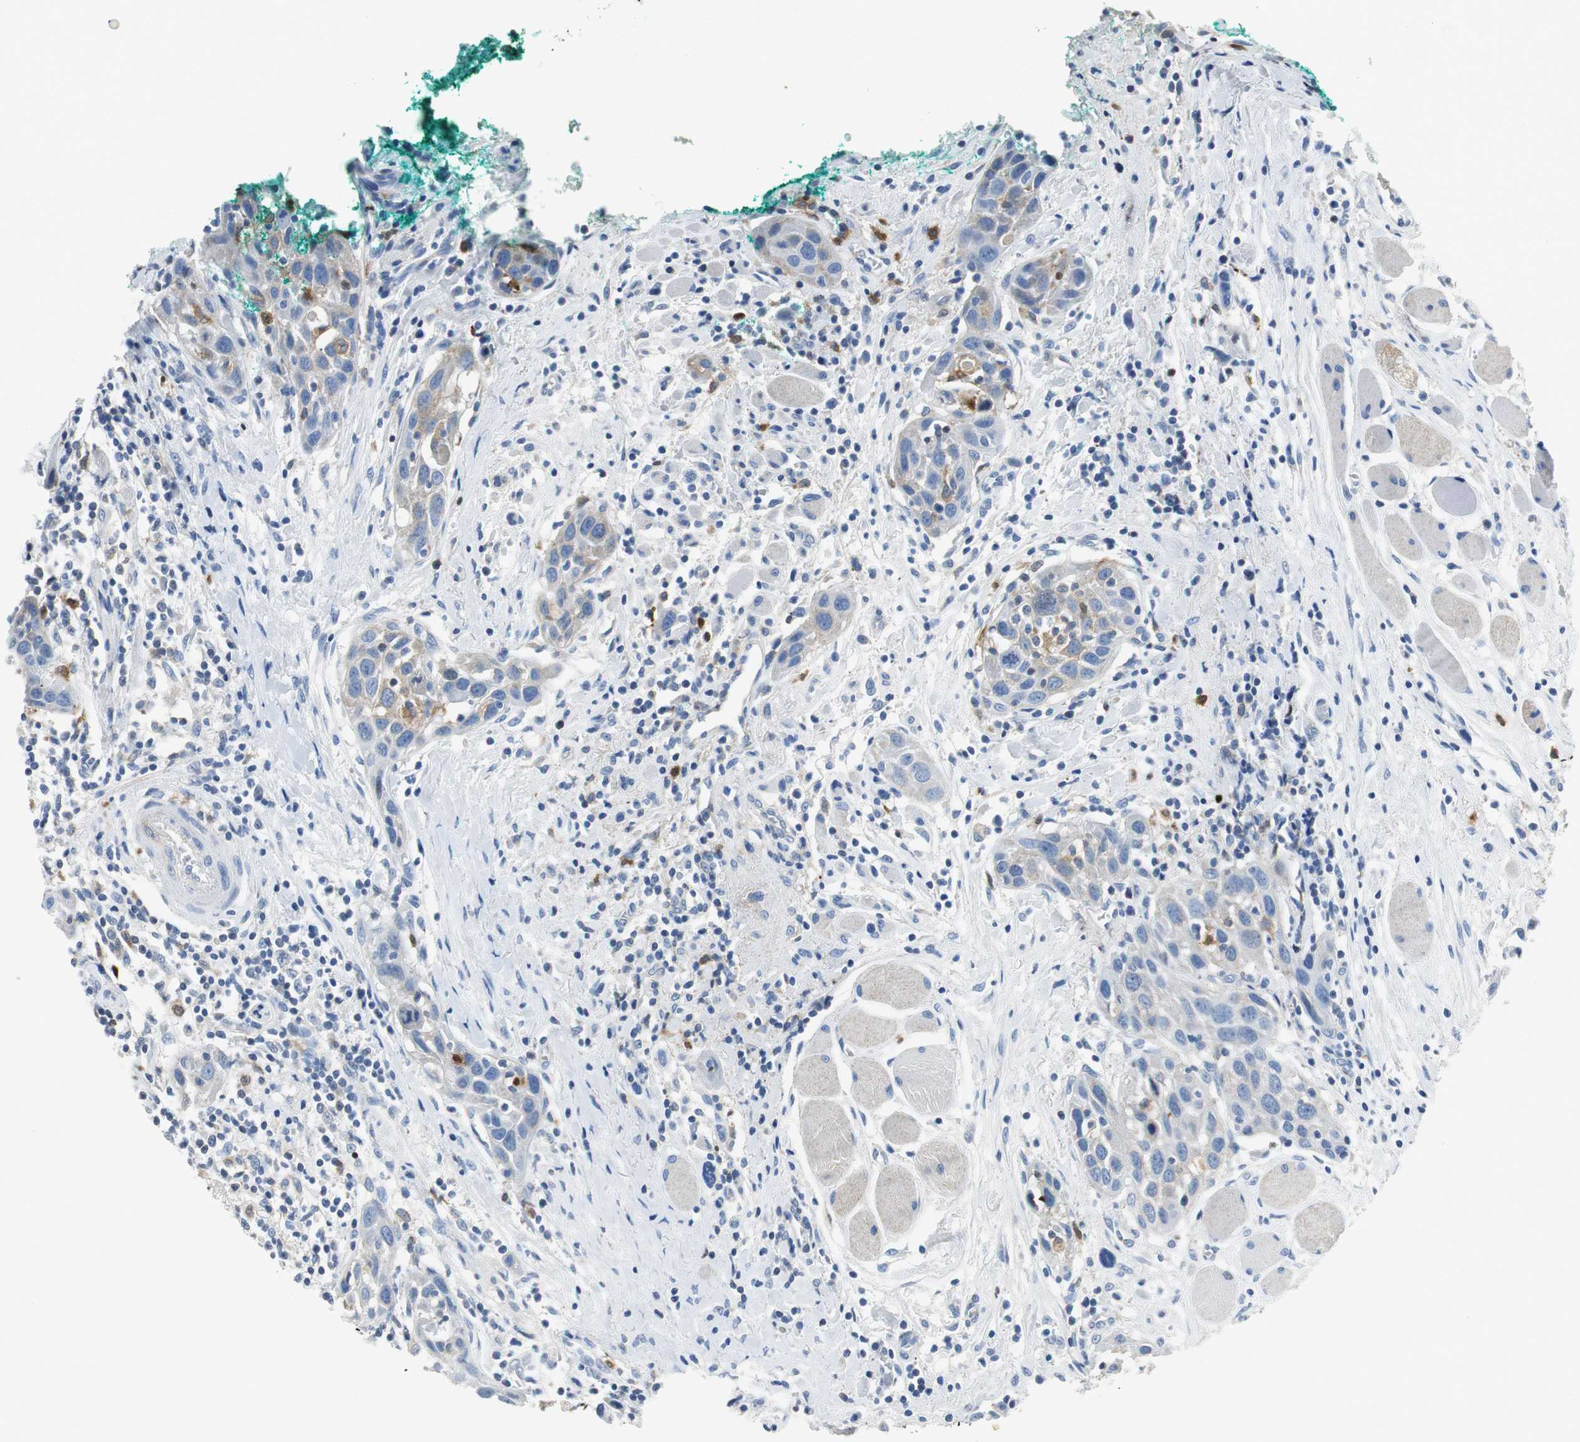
{"staining": {"intensity": "weak", "quantity": "25%-75%", "location": "cytoplasmic/membranous"}, "tissue": "head and neck cancer", "cell_type": "Tumor cells", "image_type": "cancer", "snomed": [{"axis": "morphology", "description": "Squamous cell carcinoma, NOS"}, {"axis": "topography", "description": "Oral tissue"}, {"axis": "topography", "description": "Head-Neck"}], "caption": "The photomicrograph demonstrates staining of squamous cell carcinoma (head and neck), revealing weak cytoplasmic/membranous protein staining (brown color) within tumor cells.", "gene": "ORM1", "patient": {"sex": "female", "age": 50}}